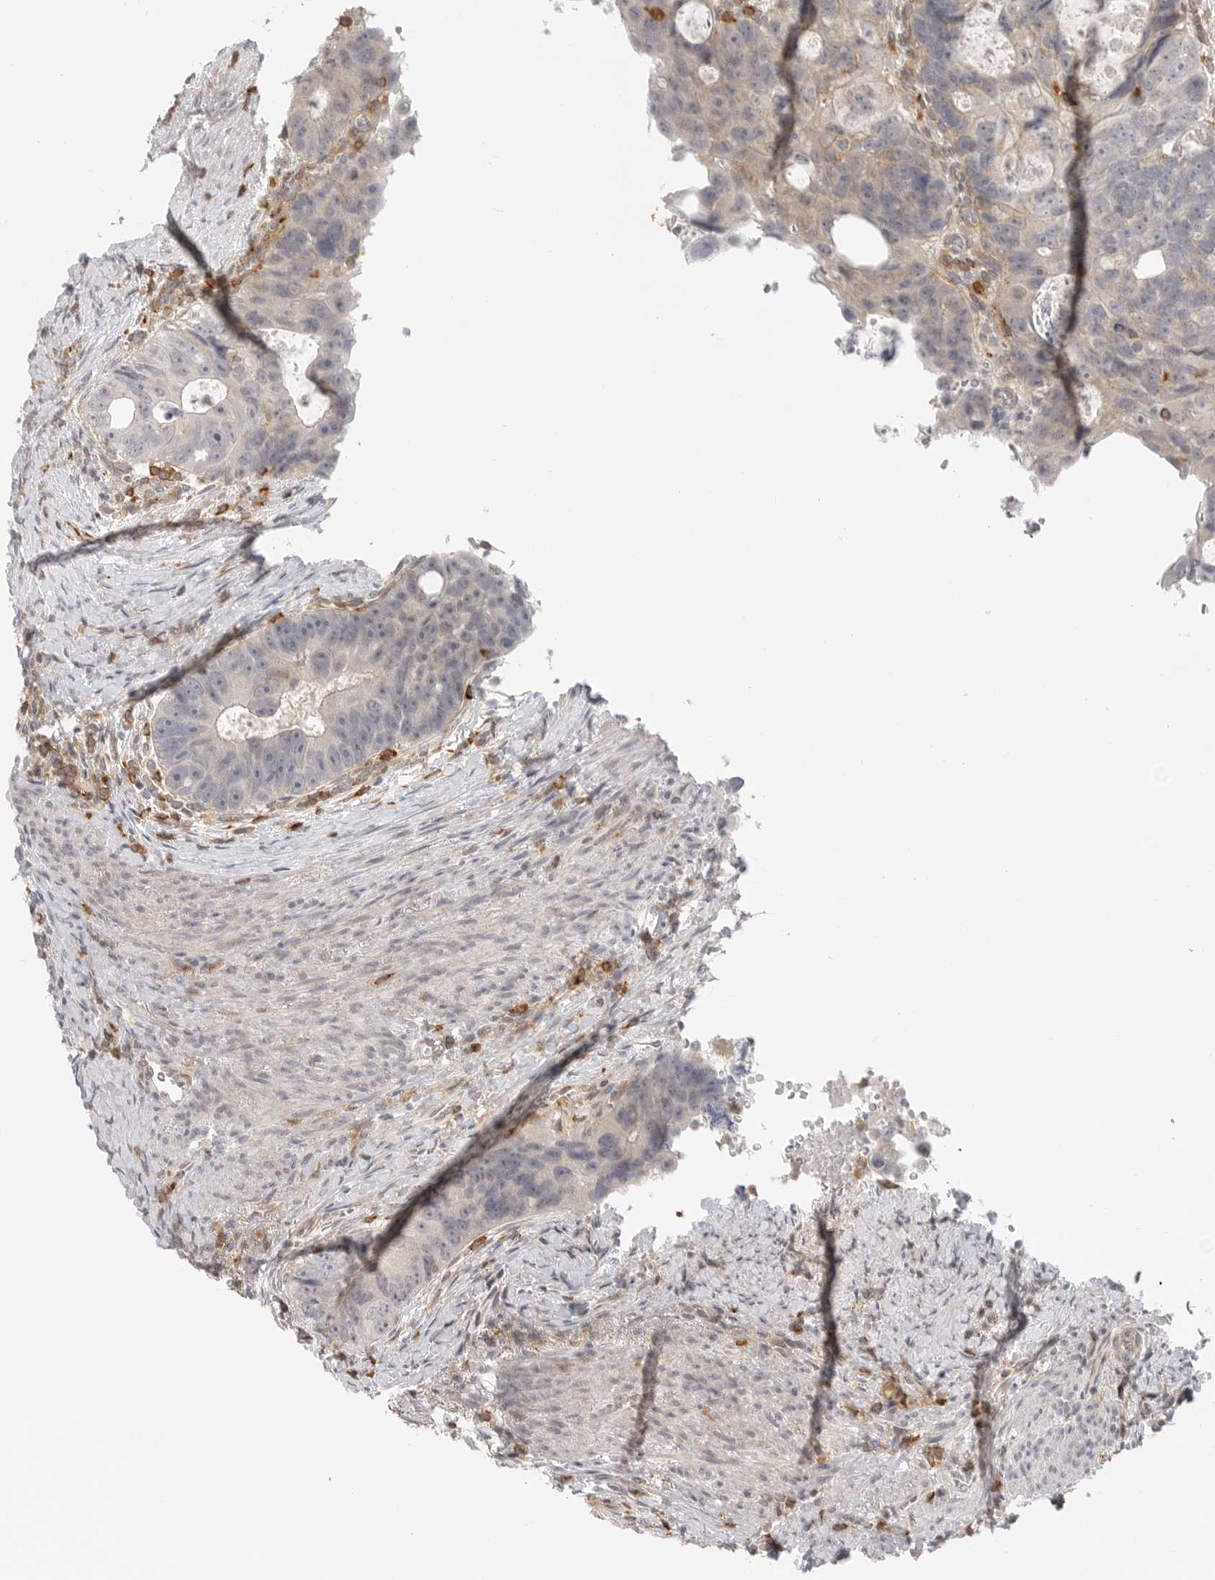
{"staining": {"intensity": "negative", "quantity": "none", "location": "none"}, "tissue": "colorectal cancer", "cell_type": "Tumor cells", "image_type": "cancer", "snomed": [{"axis": "morphology", "description": "Adenocarcinoma, NOS"}, {"axis": "topography", "description": "Rectum"}], "caption": "Immunohistochemistry micrograph of human adenocarcinoma (colorectal) stained for a protein (brown), which exhibits no positivity in tumor cells.", "gene": "SH3KBP1", "patient": {"sex": "male", "age": 59}}